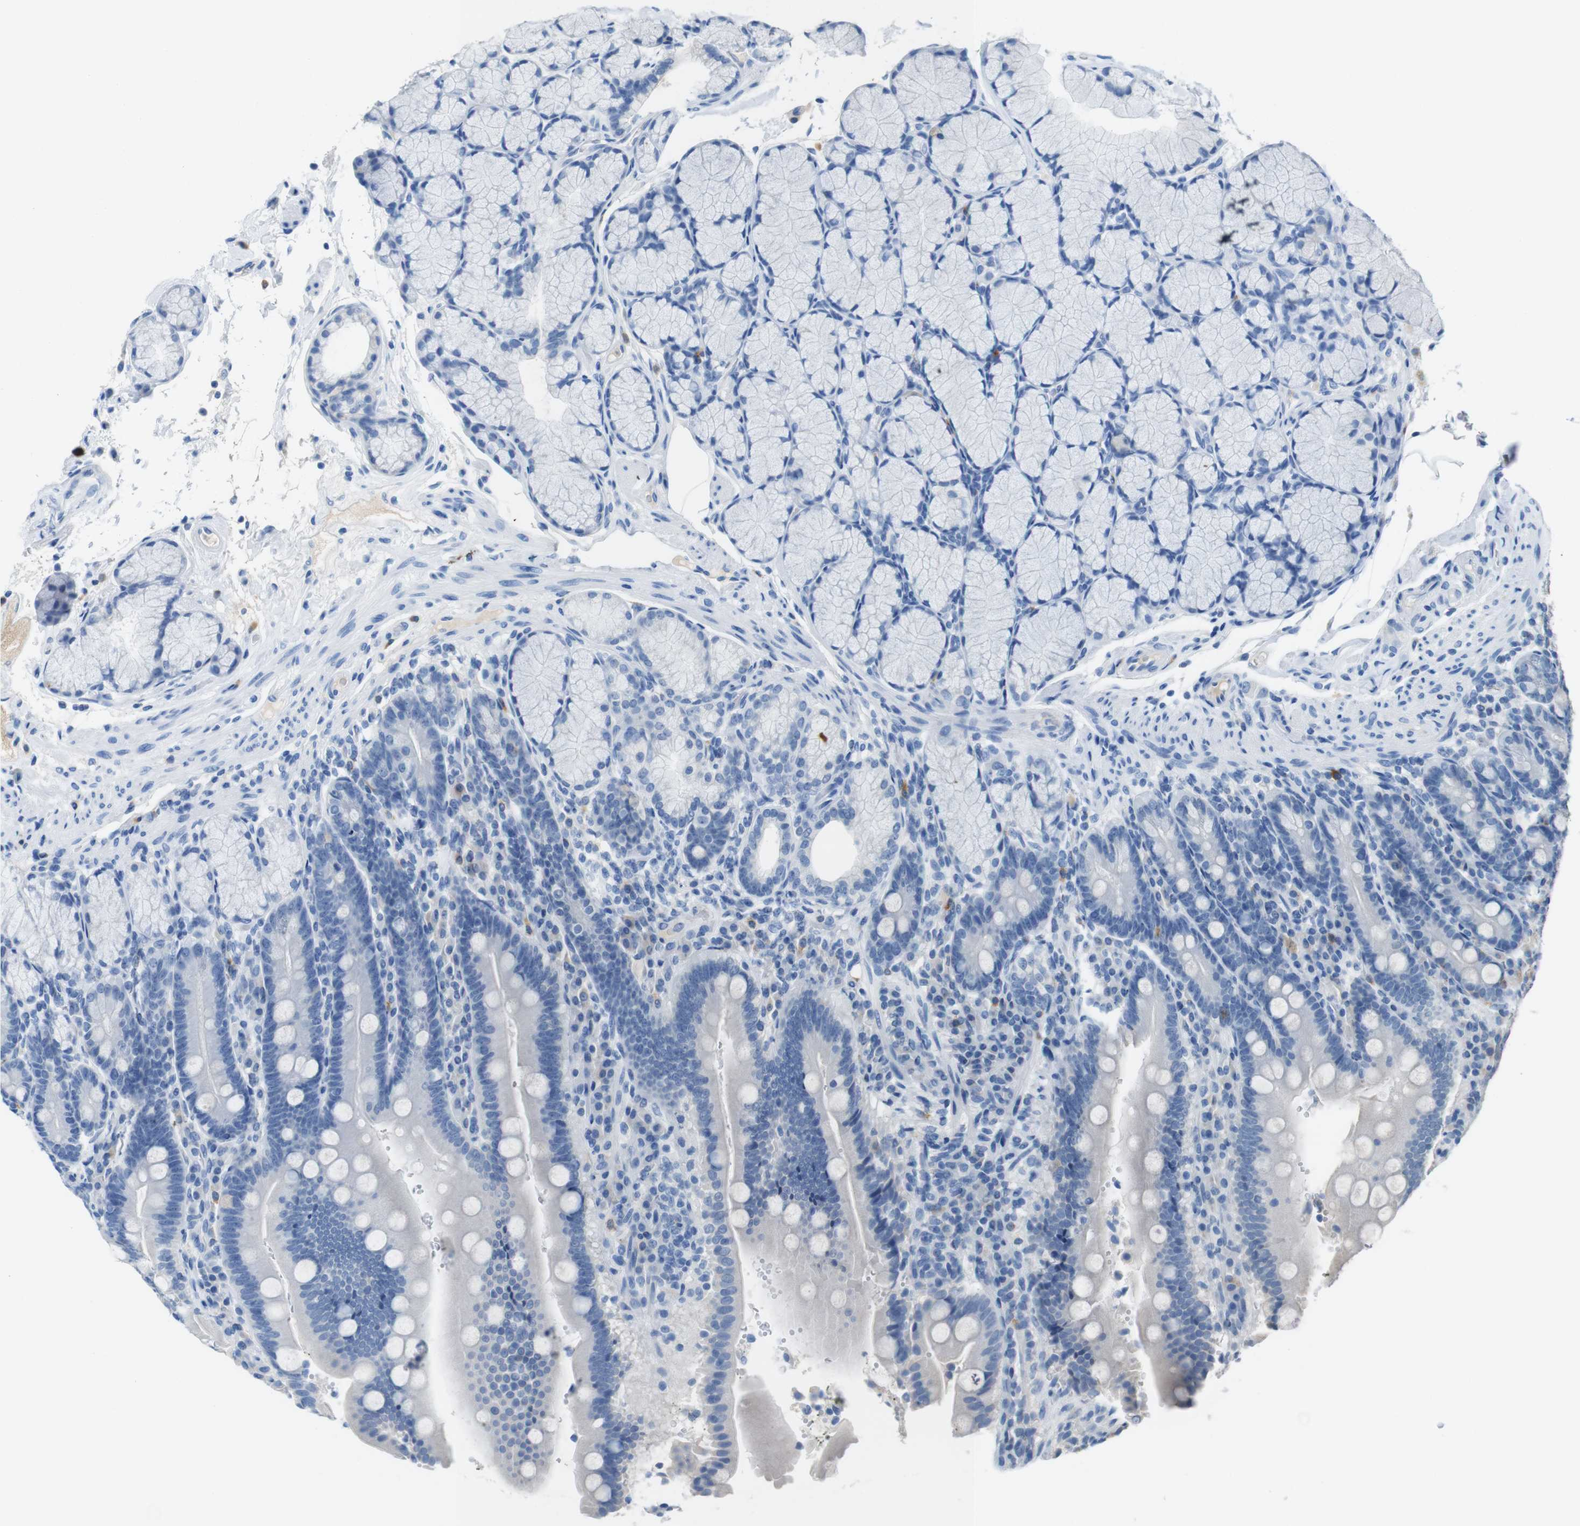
{"staining": {"intensity": "negative", "quantity": "none", "location": "none"}, "tissue": "duodenum", "cell_type": "Glandular cells", "image_type": "normal", "snomed": [{"axis": "morphology", "description": "Normal tissue, NOS"}, {"axis": "topography", "description": "Small intestine, NOS"}], "caption": "Immunohistochemical staining of unremarkable human duodenum exhibits no significant positivity in glandular cells.", "gene": "SLC2A8", "patient": {"sex": "female", "age": 71}}